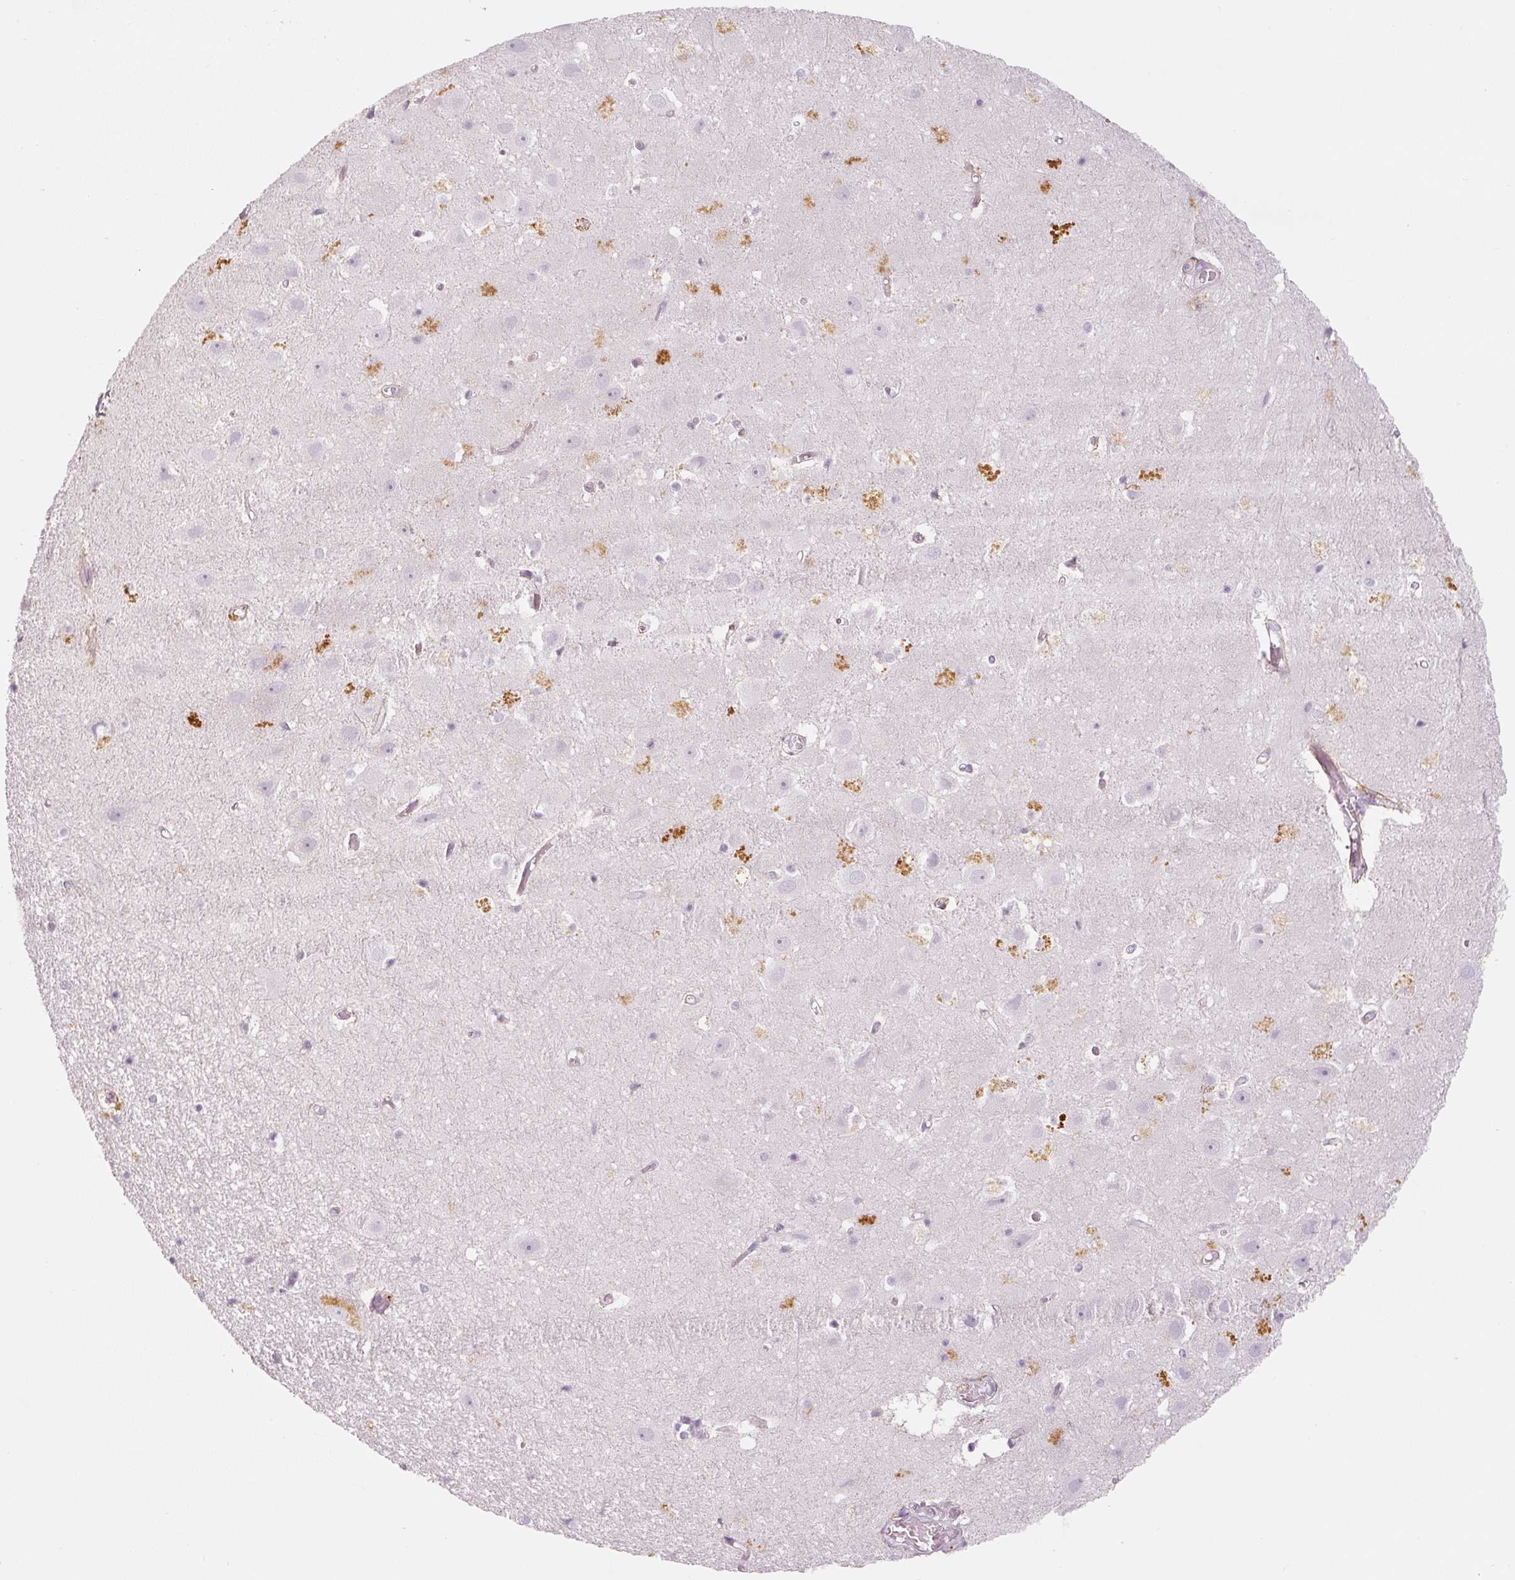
{"staining": {"intensity": "negative", "quantity": "none", "location": "none"}, "tissue": "hippocampus", "cell_type": "Glial cells", "image_type": "normal", "snomed": [{"axis": "morphology", "description": "Normal tissue, NOS"}, {"axis": "topography", "description": "Hippocampus"}], "caption": "Histopathology image shows no protein expression in glial cells of normal hippocampus. (Stains: DAB IHC with hematoxylin counter stain, Microscopy: brightfield microscopy at high magnification).", "gene": "LECT2", "patient": {"sex": "female", "age": 52}}